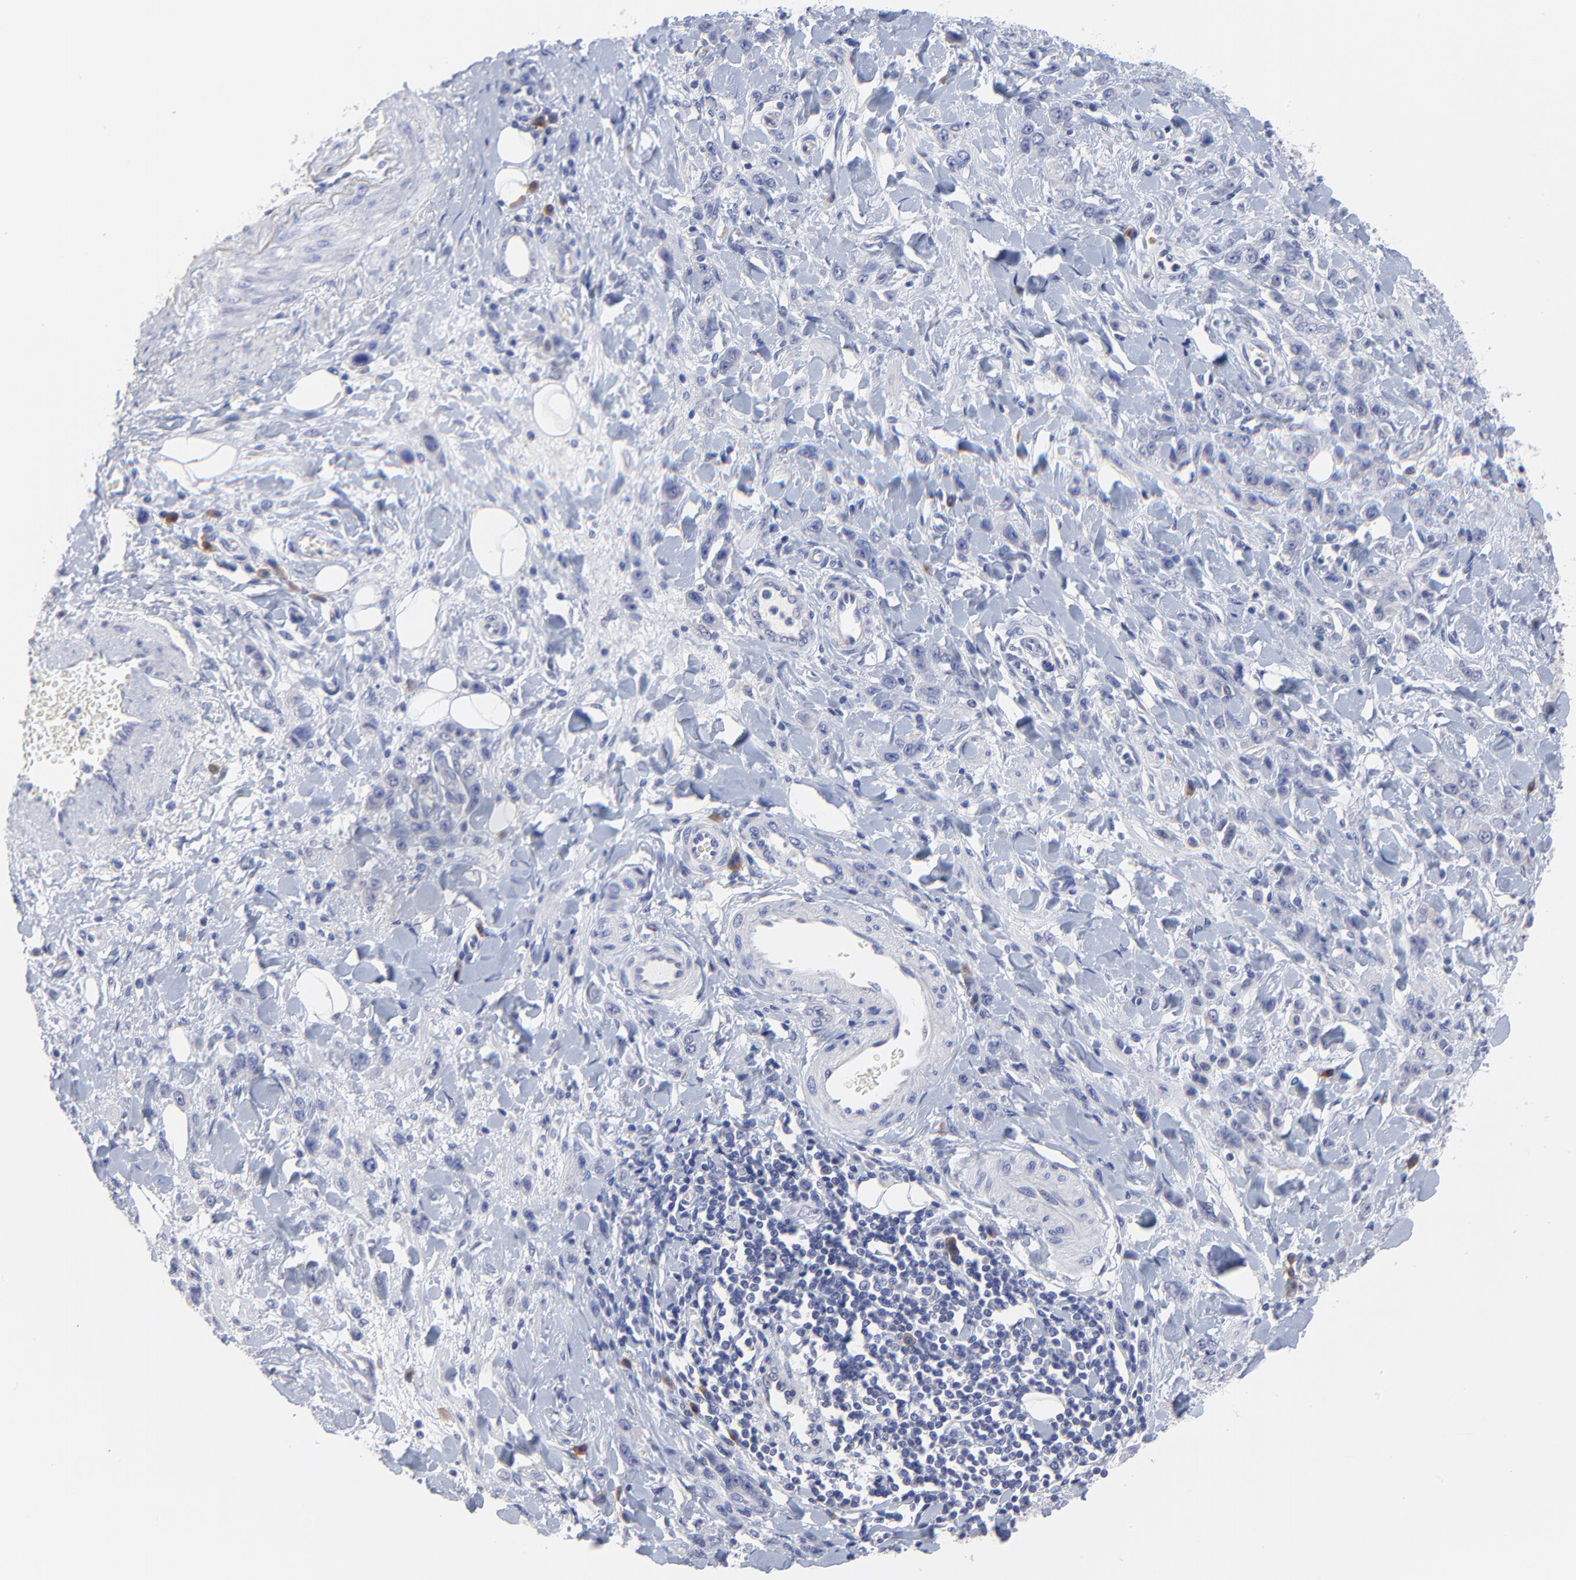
{"staining": {"intensity": "negative", "quantity": "none", "location": "none"}, "tissue": "stomach cancer", "cell_type": "Tumor cells", "image_type": "cancer", "snomed": [{"axis": "morphology", "description": "Normal tissue, NOS"}, {"axis": "morphology", "description": "Adenocarcinoma, NOS"}, {"axis": "topography", "description": "Stomach"}], "caption": "This image is of stomach cancer (adenocarcinoma) stained with immunohistochemistry (IHC) to label a protein in brown with the nuclei are counter-stained blue. There is no staining in tumor cells. Brightfield microscopy of immunohistochemistry (IHC) stained with DAB (brown) and hematoxylin (blue), captured at high magnification.", "gene": "LAX1", "patient": {"sex": "male", "age": 82}}